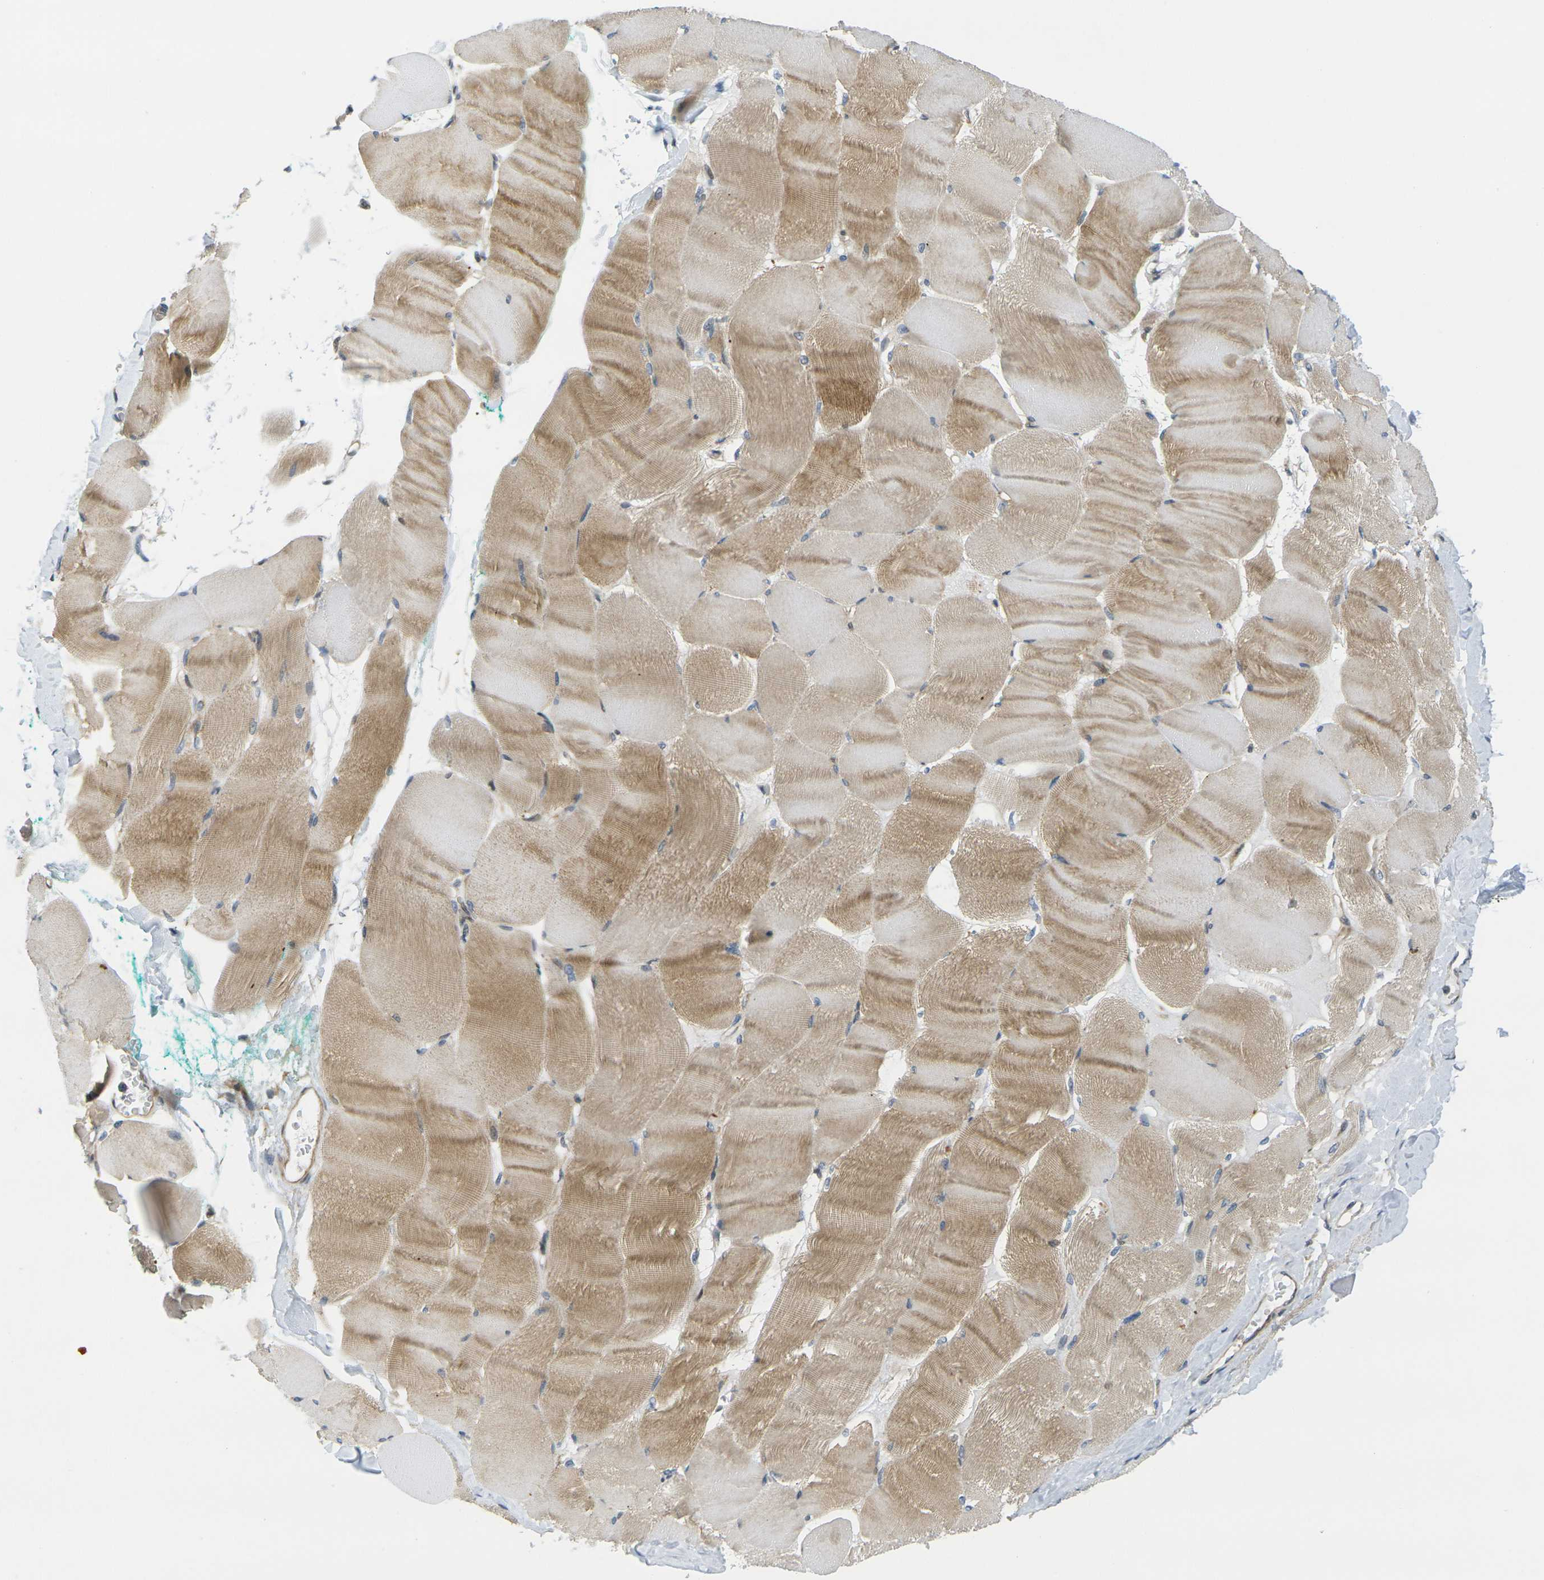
{"staining": {"intensity": "moderate", "quantity": "25%-75%", "location": "cytoplasmic/membranous"}, "tissue": "skeletal muscle", "cell_type": "Myocytes", "image_type": "normal", "snomed": [{"axis": "morphology", "description": "Normal tissue, NOS"}, {"axis": "morphology", "description": "Squamous cell carcinoma, NOS"}, {"axis": "topography", "description": "Skeletal muscle"}], "caption": "Myocytes show medium levels of moderate cytoplasmic/membranous expression in approximately 25%-75% of cells in benign human skeletal muscle.", "gene": "KCTD10", "patient": {"sex": "male", "age": 51}}